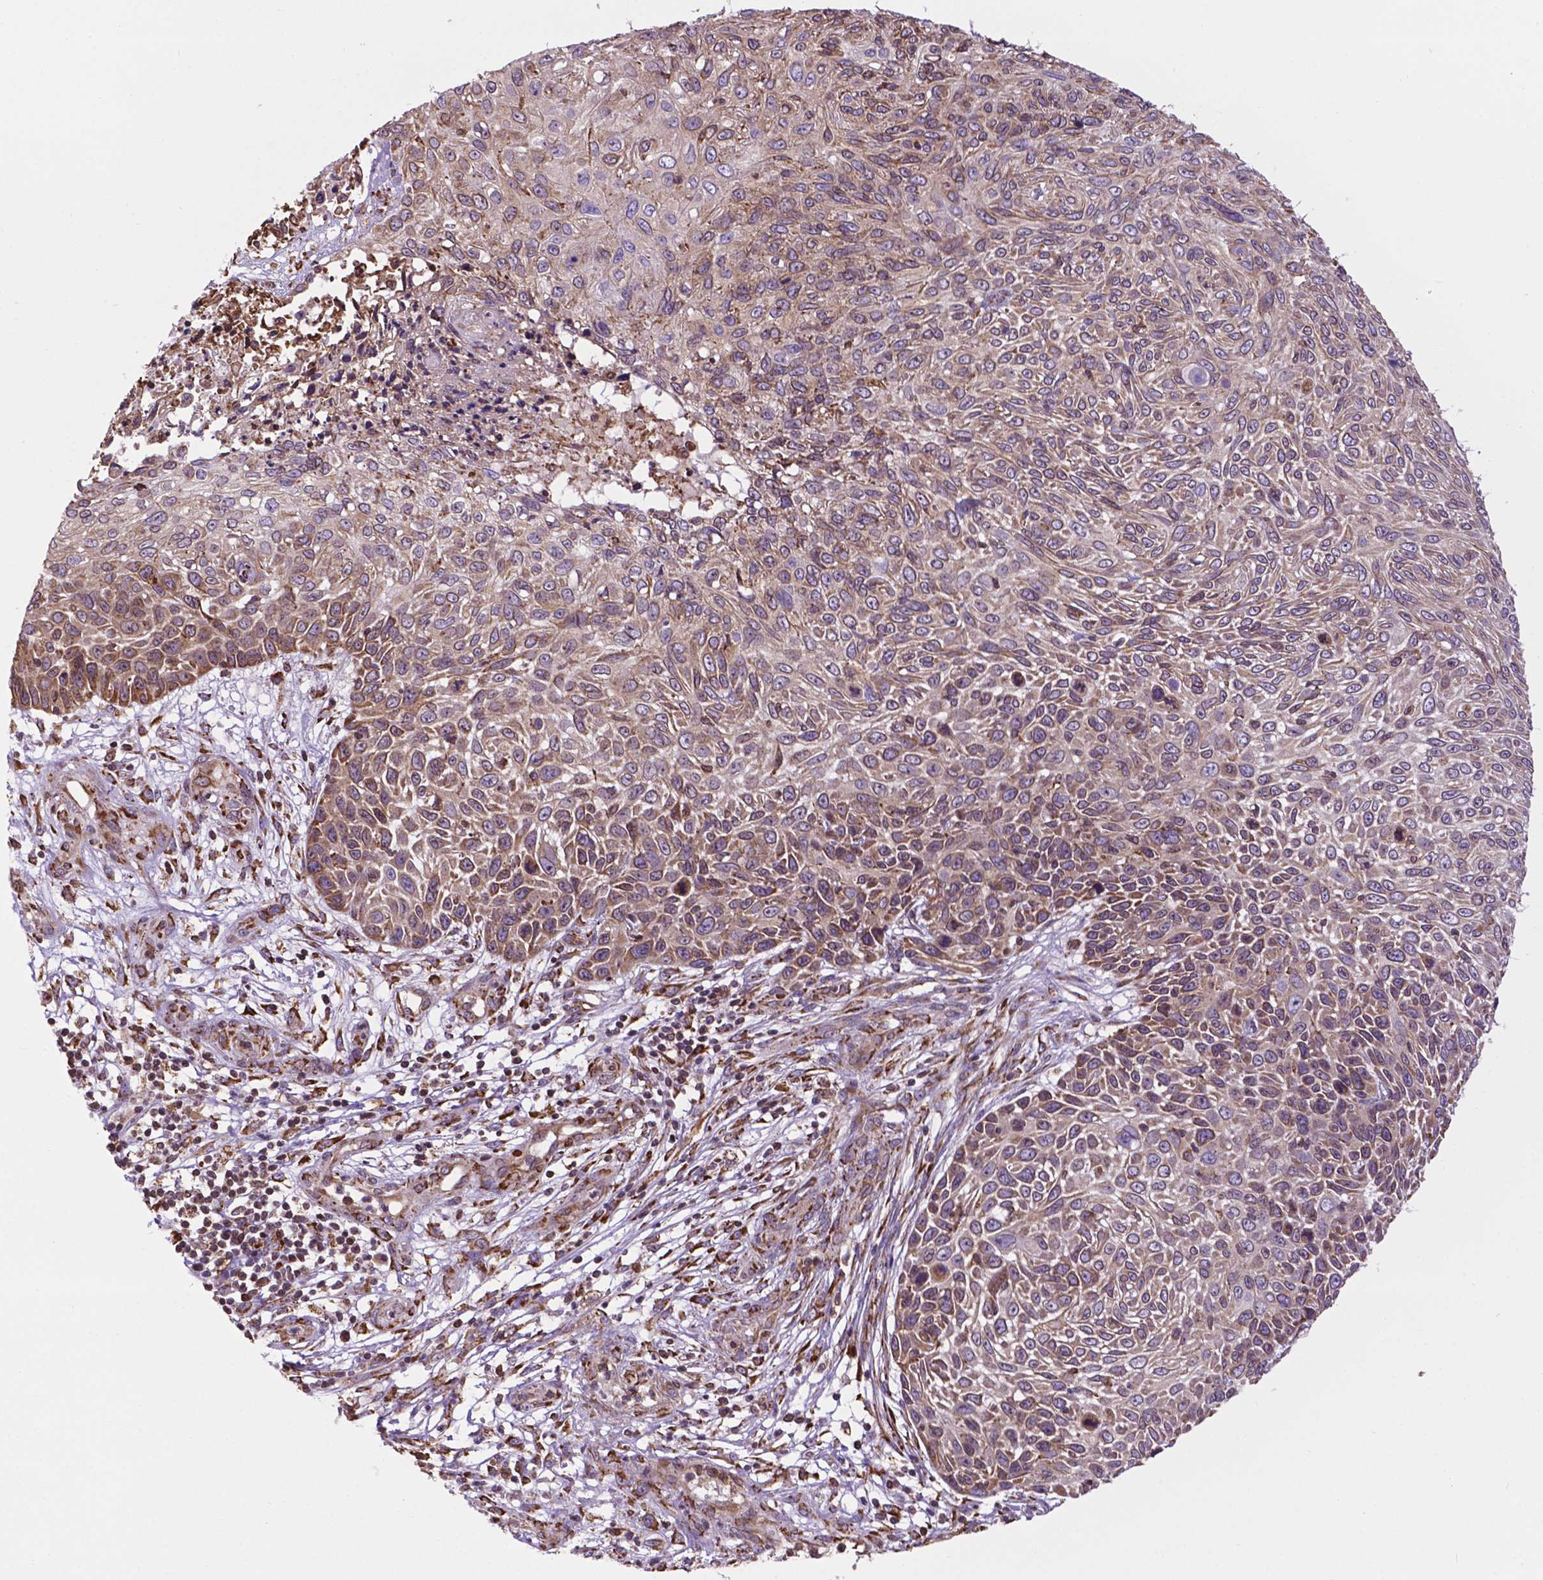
{"staining": {"intensity": "weak", "quantity": ">75%", "location": "cytoplasmic/membranous"}, "tissue": "skin cancer", "cell_type": "Tumor cells", "image_type": "cancer", "snomed": [{"axis": "morphology", "description": "Squamous cell carcinoma, NOS"}, {"axis": "topography", "description": "Skin"}], "caption": "Immunohistochemical staining of human skin cancer demonstrates low levels of weak cytoplasmic/membranous protein positivity in about >75% of tumor cells.", "gene": "GANAB", "patient": {"sex": "male", "age": 92}}